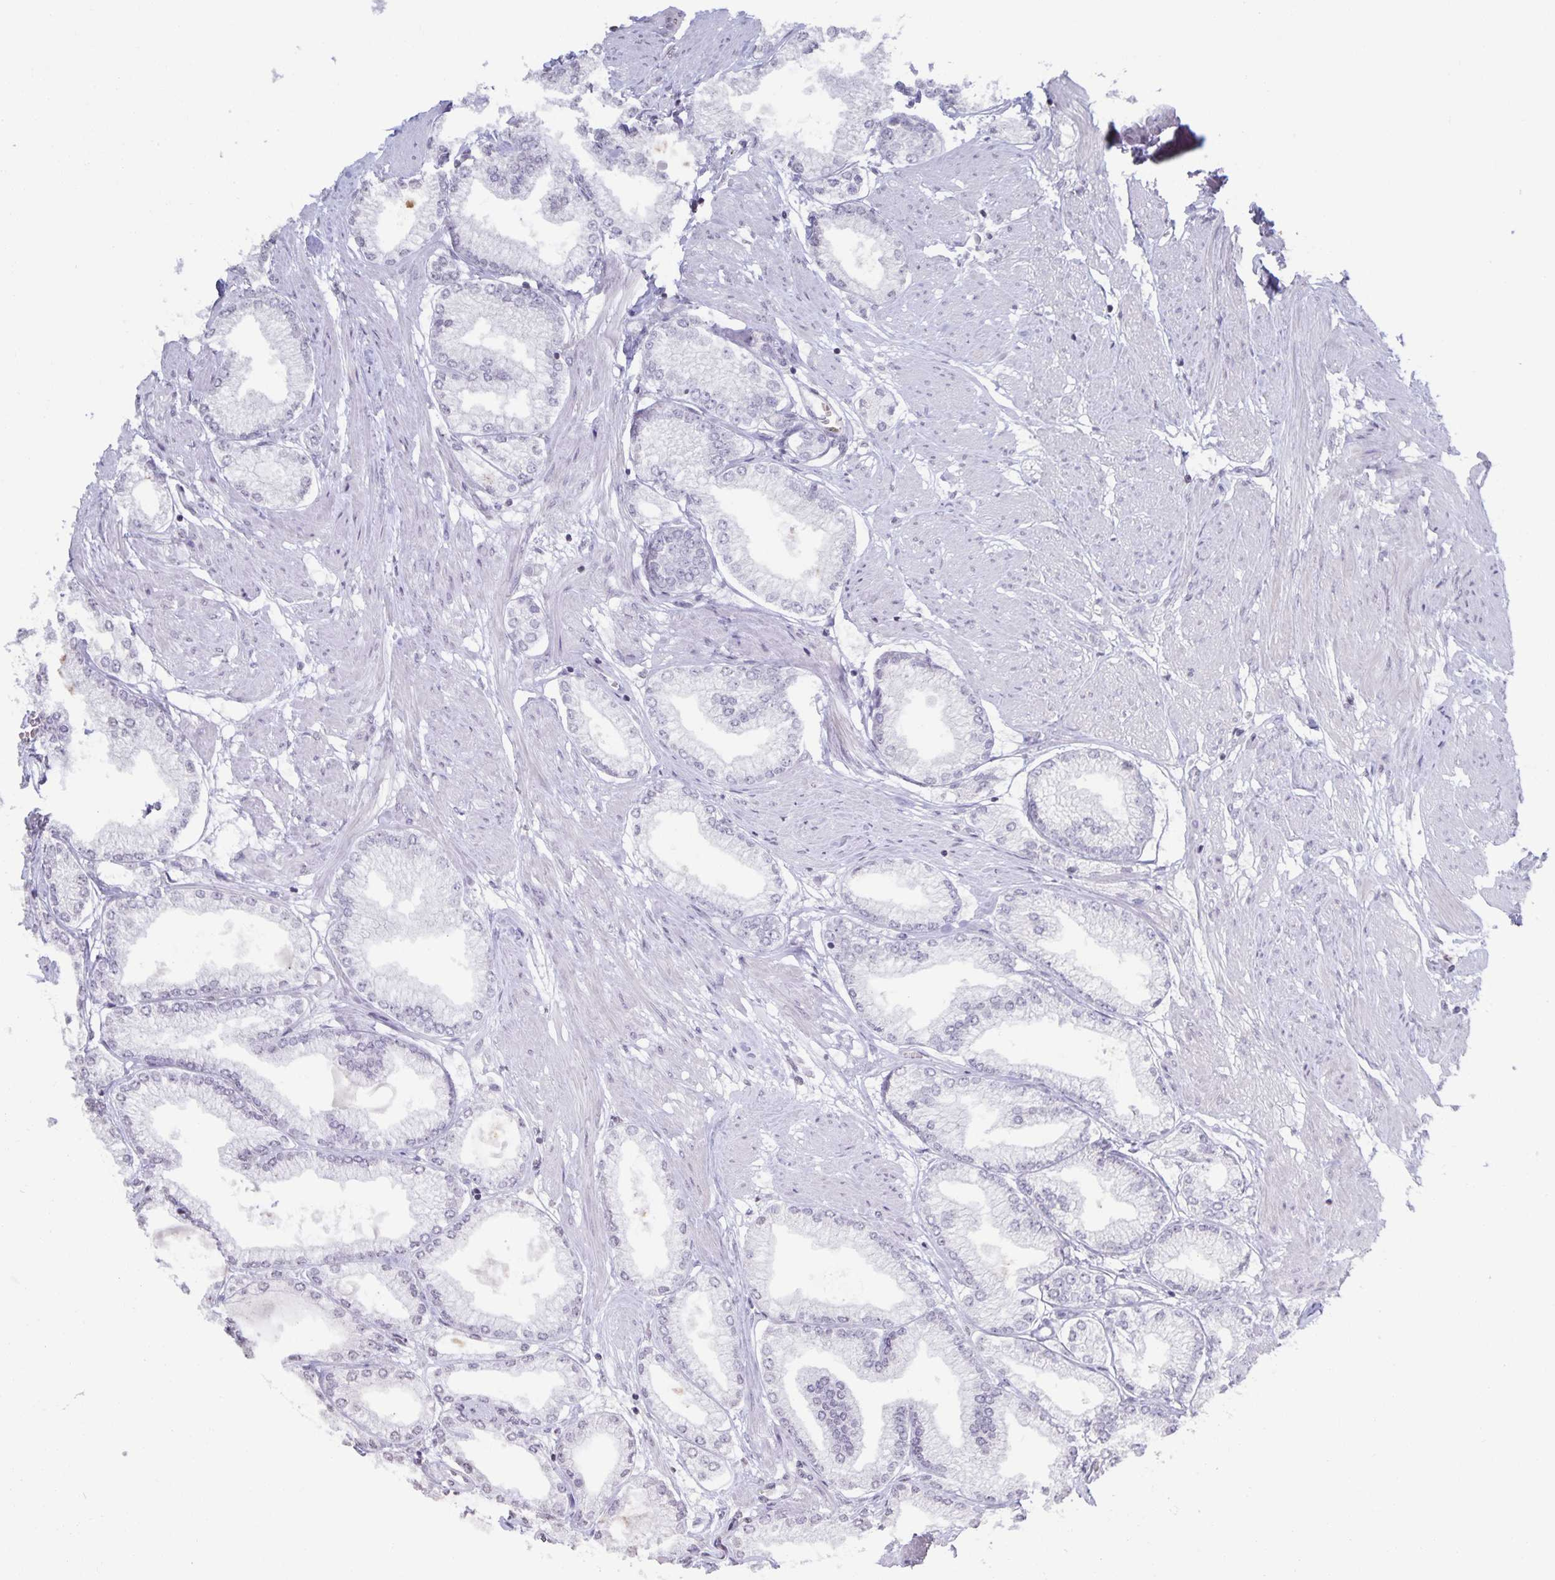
{"staining": {"intensity": "negative", "quantity": "none", "location": "none"}, "tissue": "prostate cancer", "cell_type": "Tumor cells", "image_type": "cancer", "snomed": [{"axis": "morphology", "description": "Adenocarcinoma, High grade"}, {"axis": "topography", "description": "Prostate"}], "caption": "IHC of human prostate cancer displays no positivity in tumor cells.", "gene": "AQP4", "patient": {"sex": "male", "age": 68}}